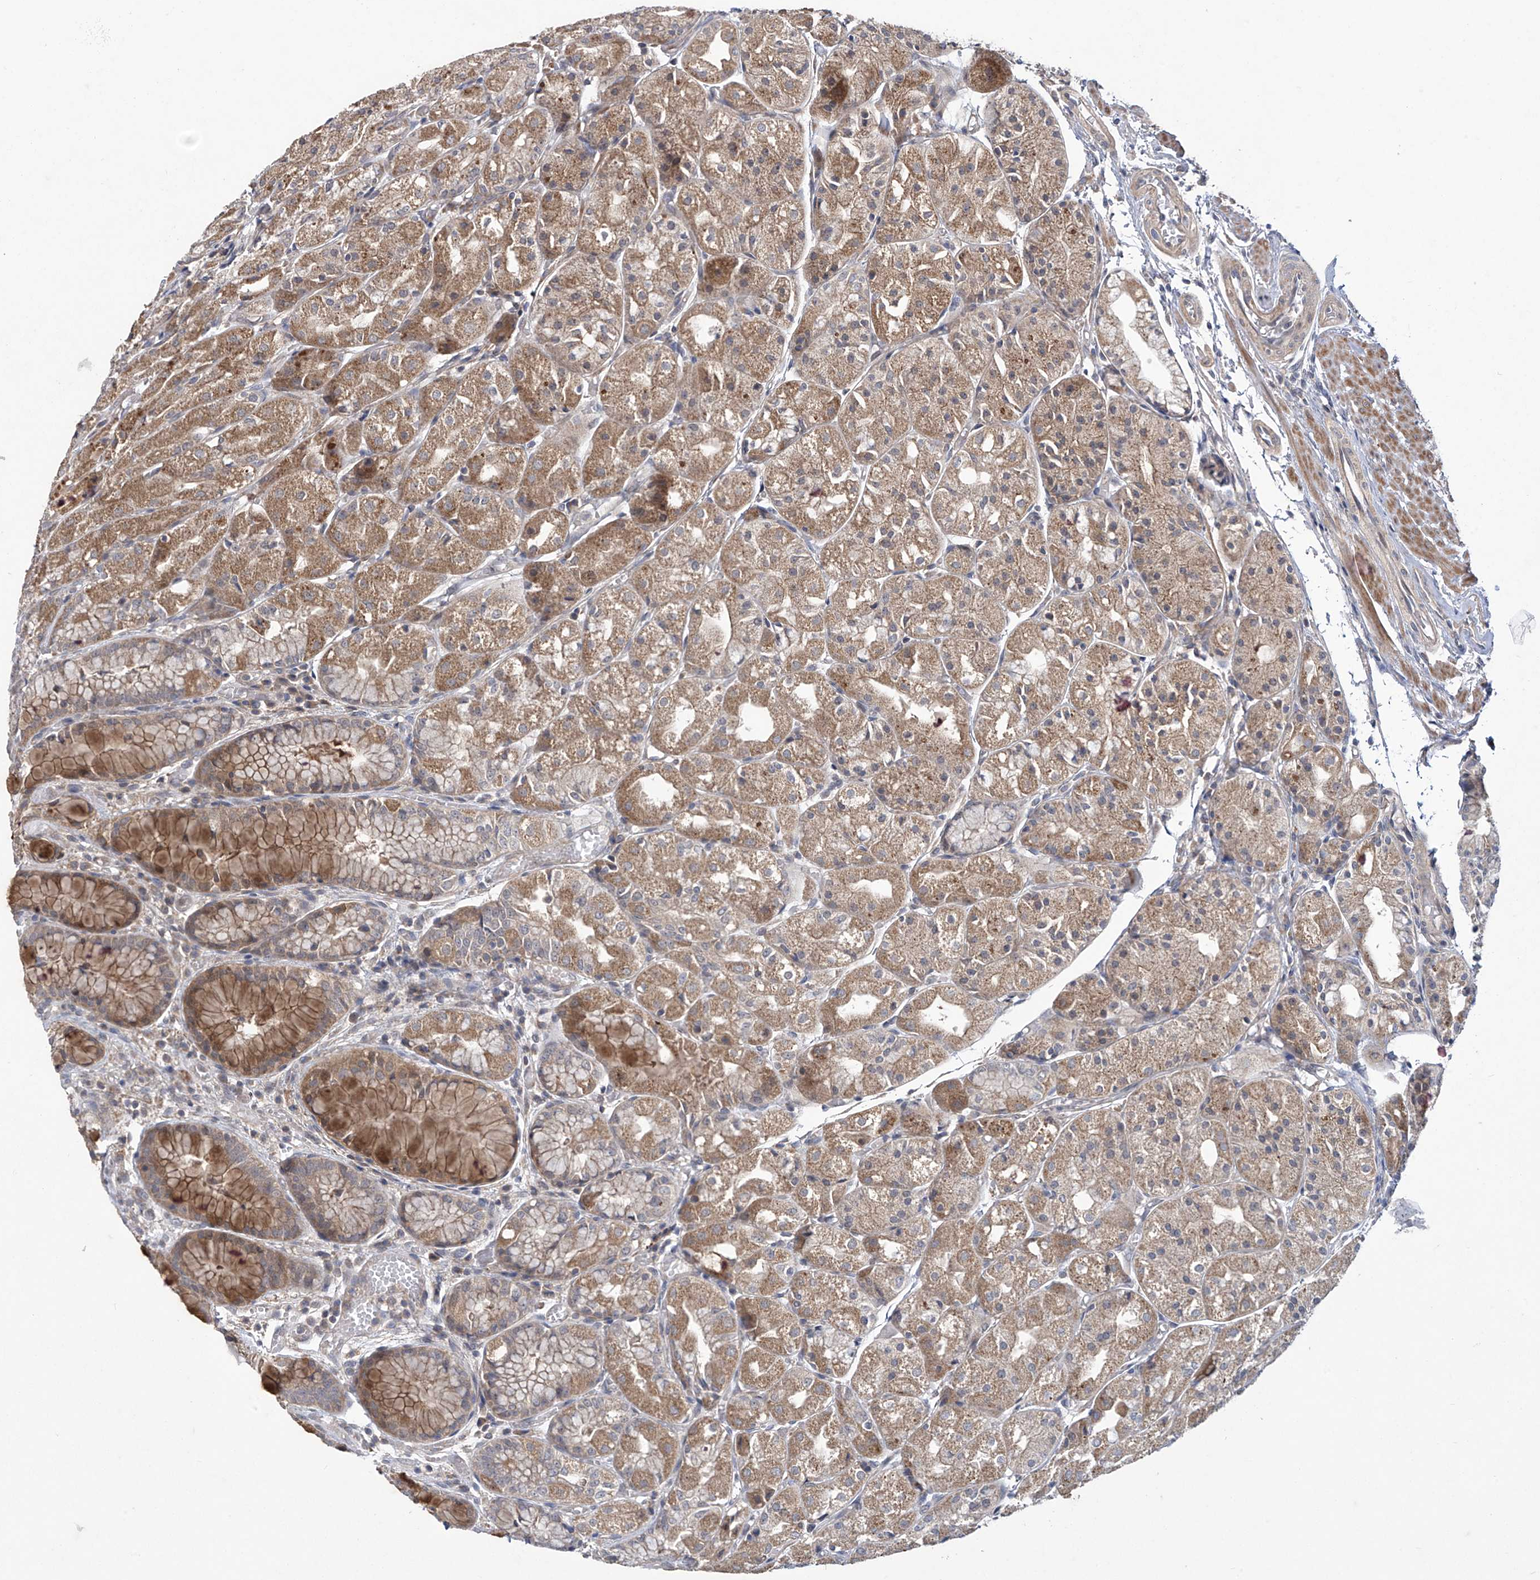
{"staining": {"intensity": "moderate", "quantity": ">75%", "location": "cytoplasmic/membranous"}, "tissue": "stomach", "cell_type": "Glandular cells", "image_type": "normal", "snomed": [{"axis": "morphology", "description": "Normal tissue, NOS"}, {"axis": "topography", "description": "Stomach, upper"}], "caption": "DAB immunohistochemical staining of normal stomach demonstrates moderate cytoplasmic/membranous protein positivity in about >75% of glandular cells.", "gene": "TRIM60", "patient": {"sex": "male", "age": 72}}